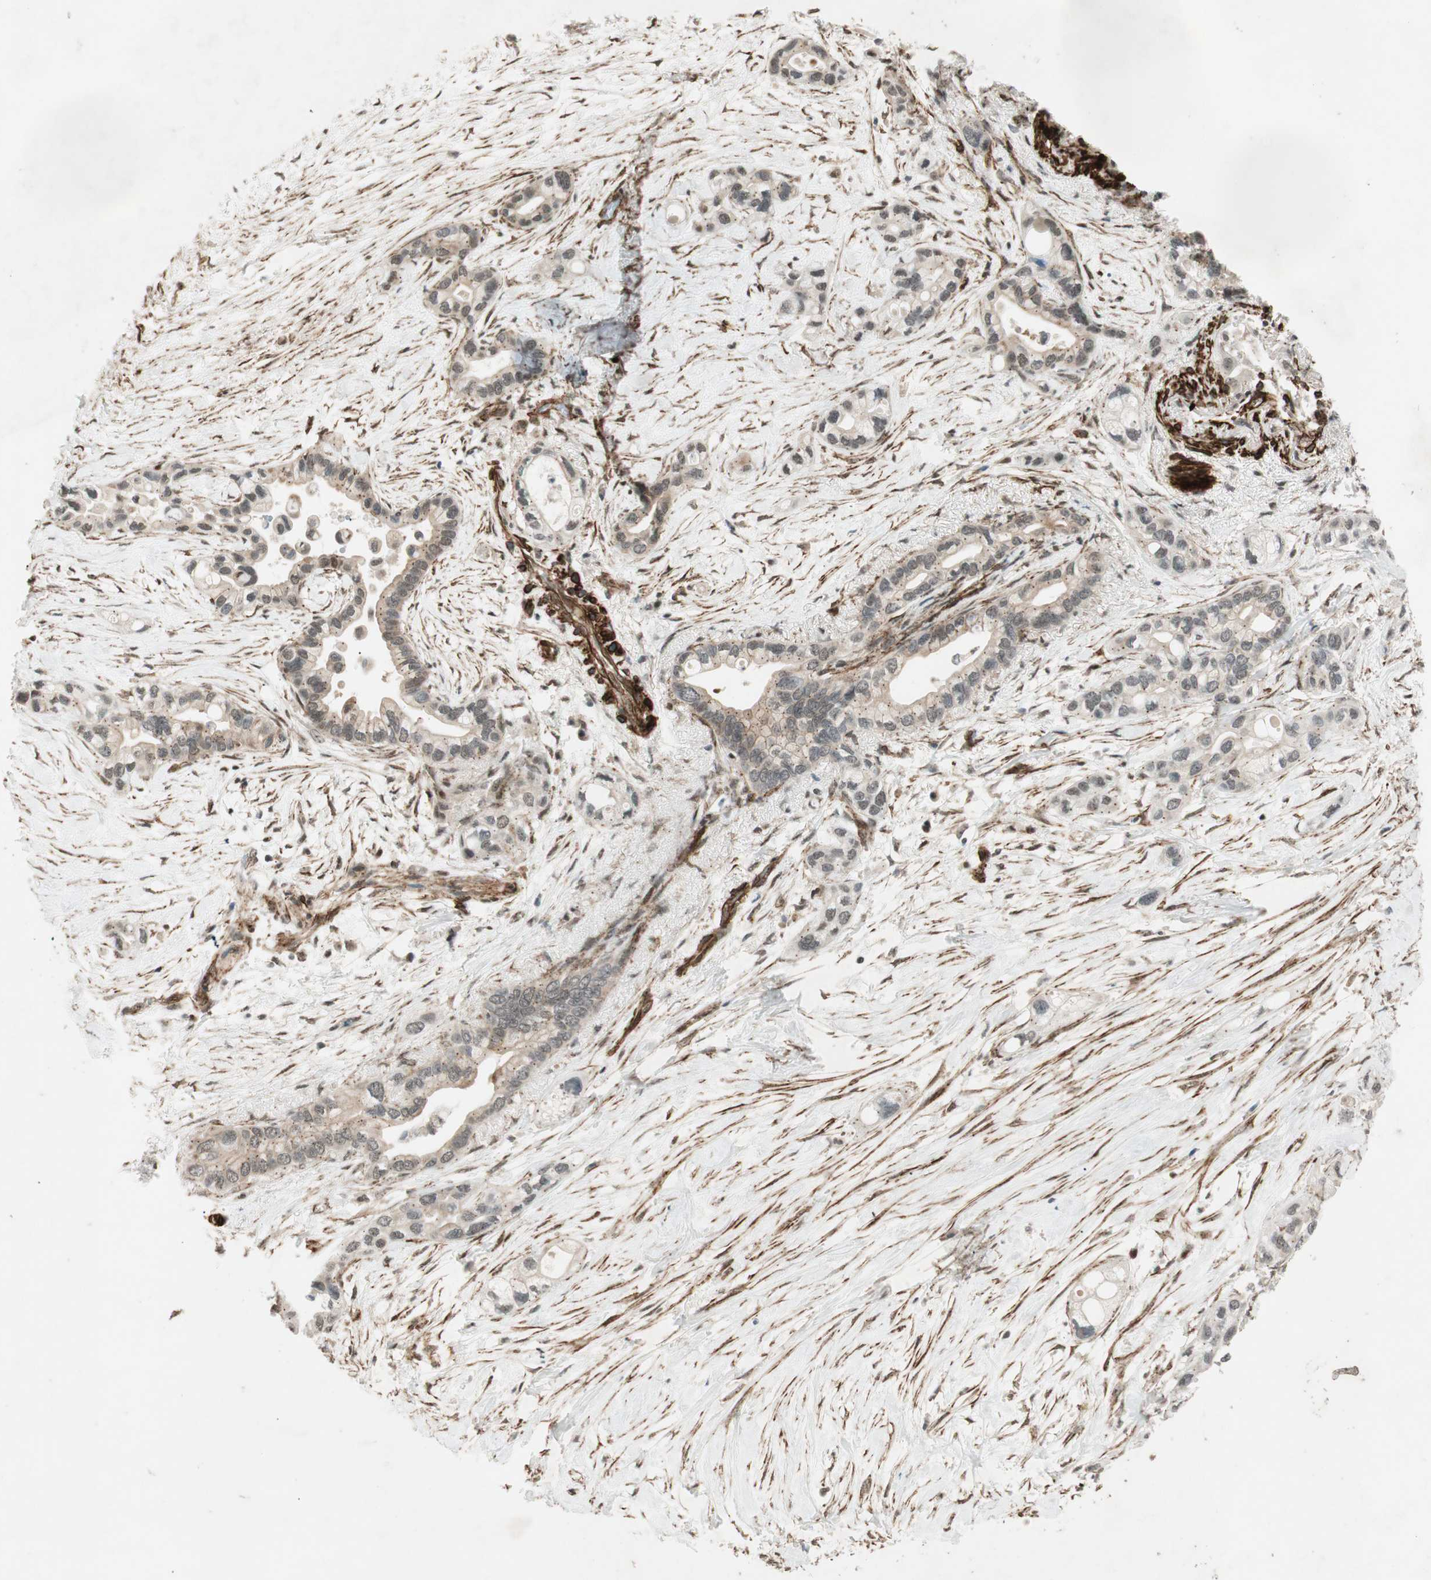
{"staining": {"intensity": "weak", "quantity": "<25%", "location": "cytoplasmic/membranous"}, "tissue": "pancreatic cancer", "cell_type": "Tumor cells", "image_type": "cancer", "snomed": [{"axis": "morphology", "description": "Adenocarcinoma, NOS"}, {"axis": "topography", "description": "Pancreas"}], "caption": "The micrograph exhibits no staining of tumor cells in pancreatic cancer (adenocarcinoma).", "gene": "CDK19", "patient": {"sex": "female", "age": 77}}